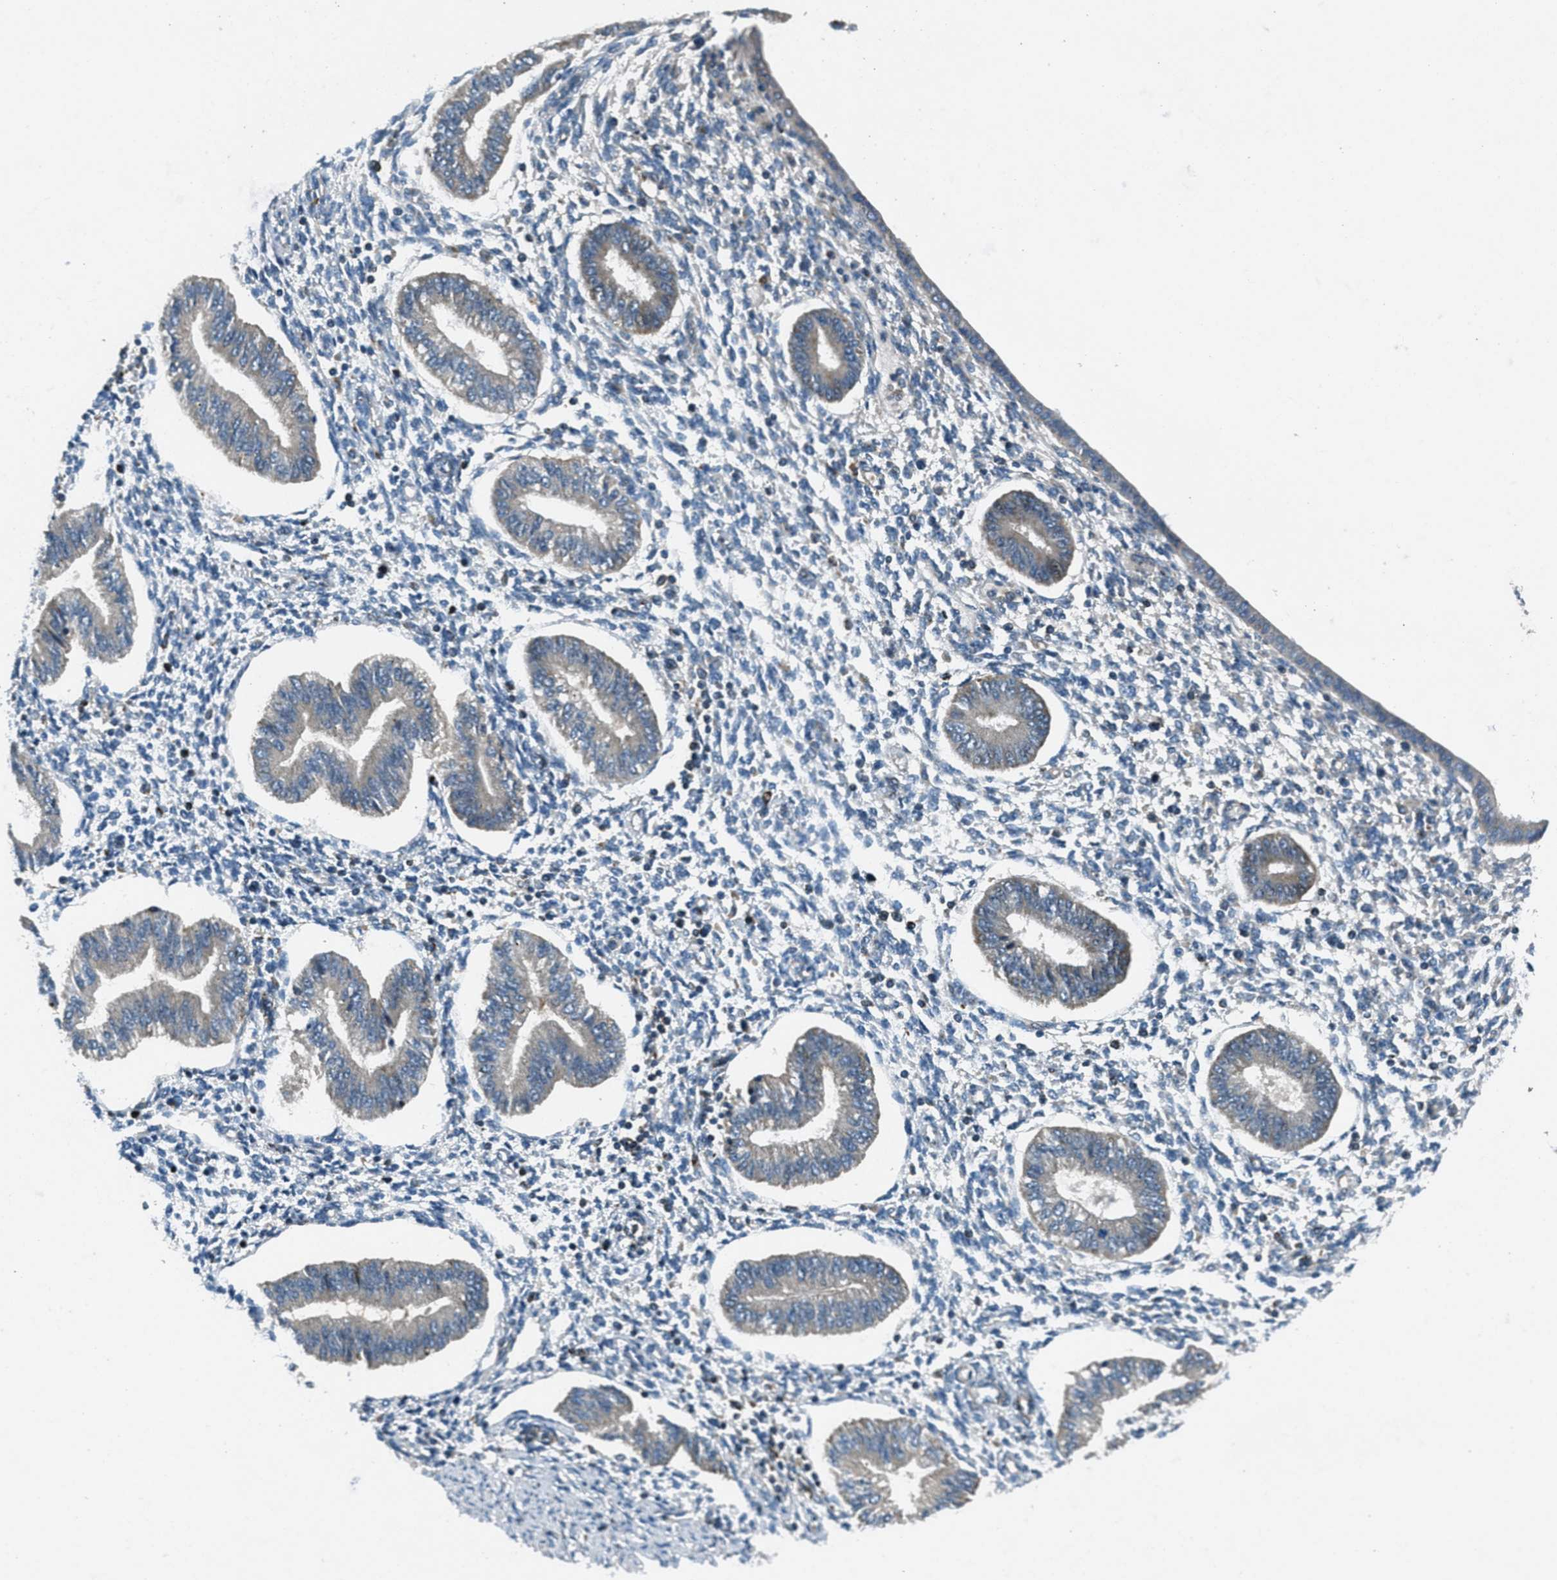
{"staining": {"intensity": "negative", "quantity": "none", "location": "none"}, "tissue": "endometrium", "cell_type": "Cells in endometrial stroma", "image_type": "normal", "snomed": [{"axis": "morphology", "description": "Normal tissue, NOS"}, {"axis": "topography", "description": "Endometrium"}], "caption": "An image of endometrium stained for a protein reveals no brown staining in cells in endometrial stroma.", "gene": "CLEC2D", "patient": {"sex": "female", "age": 50}}